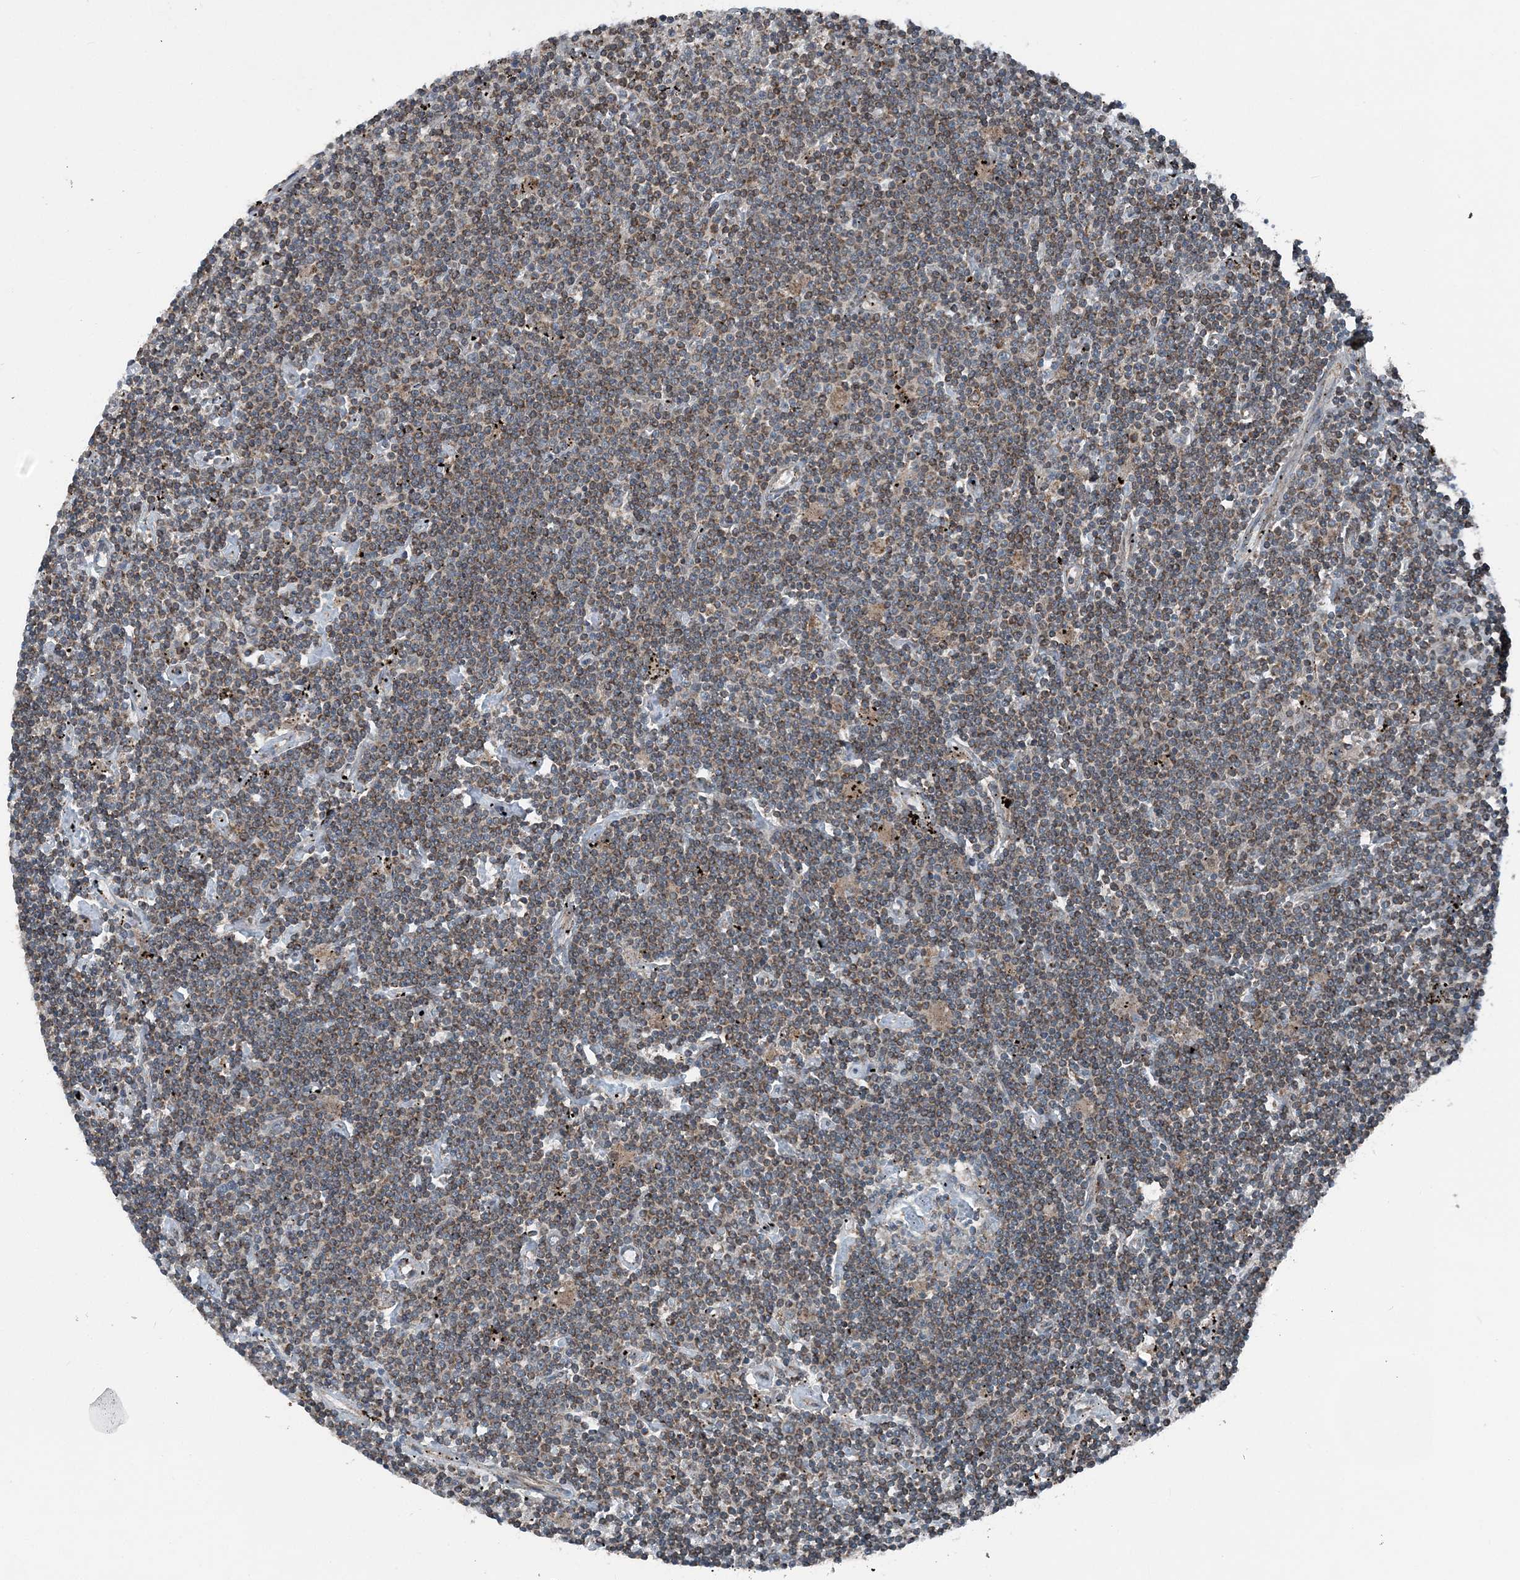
{"staining": {"intensity": "weak", "quantity": "25%-75%", "location": "cytoplasmic/membranous"}, "tissue": "lymphoma", "cell_type": "Tumor cells", "image_type": "cancer", "snomed": [{"axis": "morphology", "description": "Malignant lymphoma, non-Hodgkin's type, Low grade"}, {"axis": "topography", "description": "Spleen"}], "caption": "Immunohistochemistry (IHC) image of low-grade malignant lymphoma, non-Hodgkin's type stained for a protein (brown), which reveals low levels of weak cytoplasmic/membranous staining in approximately 25%-75% of tumor cells.", "gene": "NDUFA2", "patient": {"sex": "male", "age": 76}}